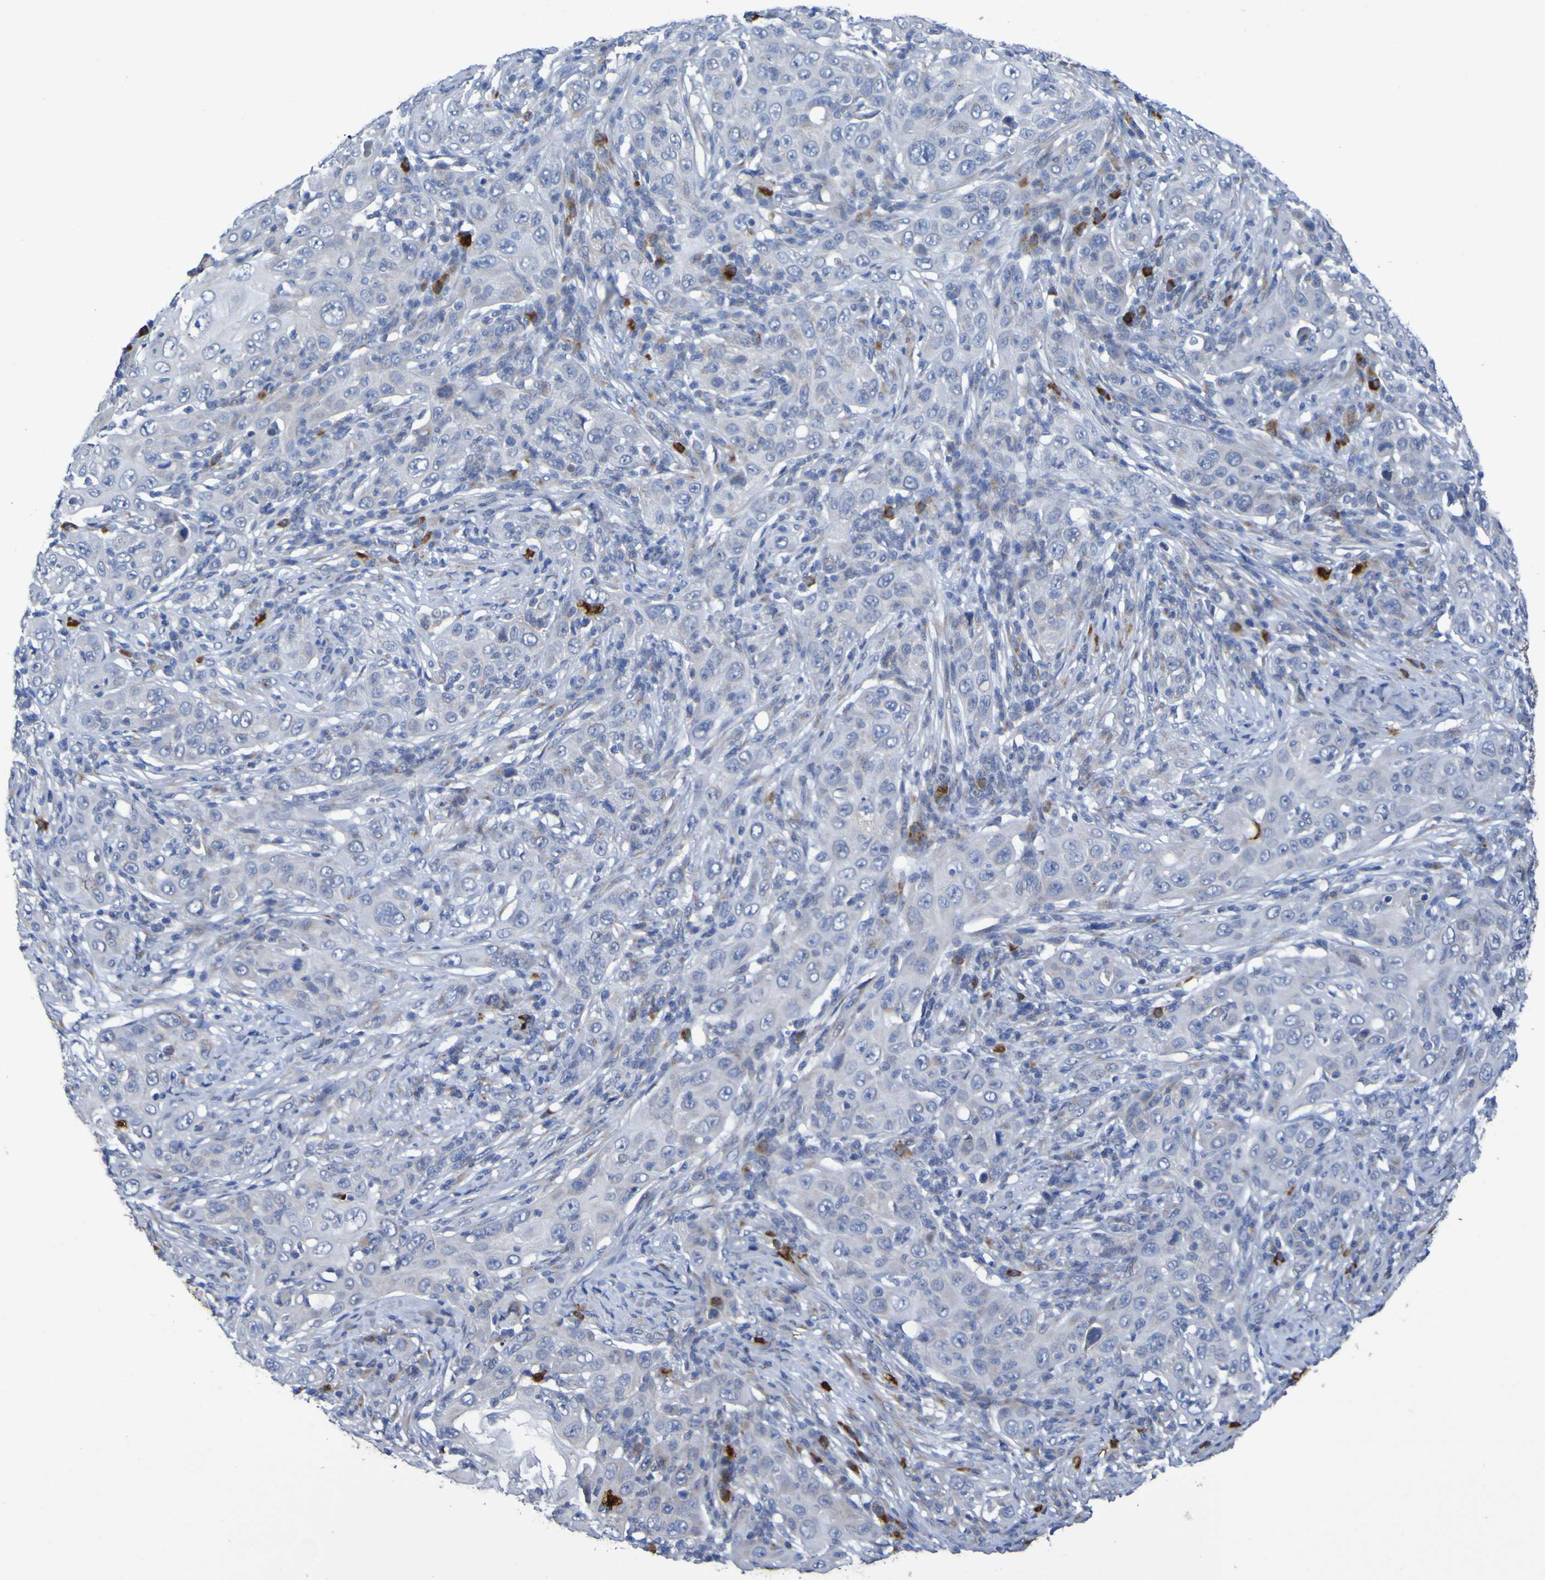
{"staining": {"intensity": "weak", "quantity": "<25%", "location": "cytoplasmic/membranous"}, "tissue": "skin cancer", "cell_type": "Tumor cells", "image_type": "cancer", "snomed": [{"axis": "morphology", "description": "Squamous cell carcinoma, NOS"}, {"axis": "topography", "description": "Skin"}], "caption": "Immunohistochemical staining of skin cancer displays no significant expression in tumor cells.", "gene": "C11orf24", "patient": {"sex": "female", "age": 88}}